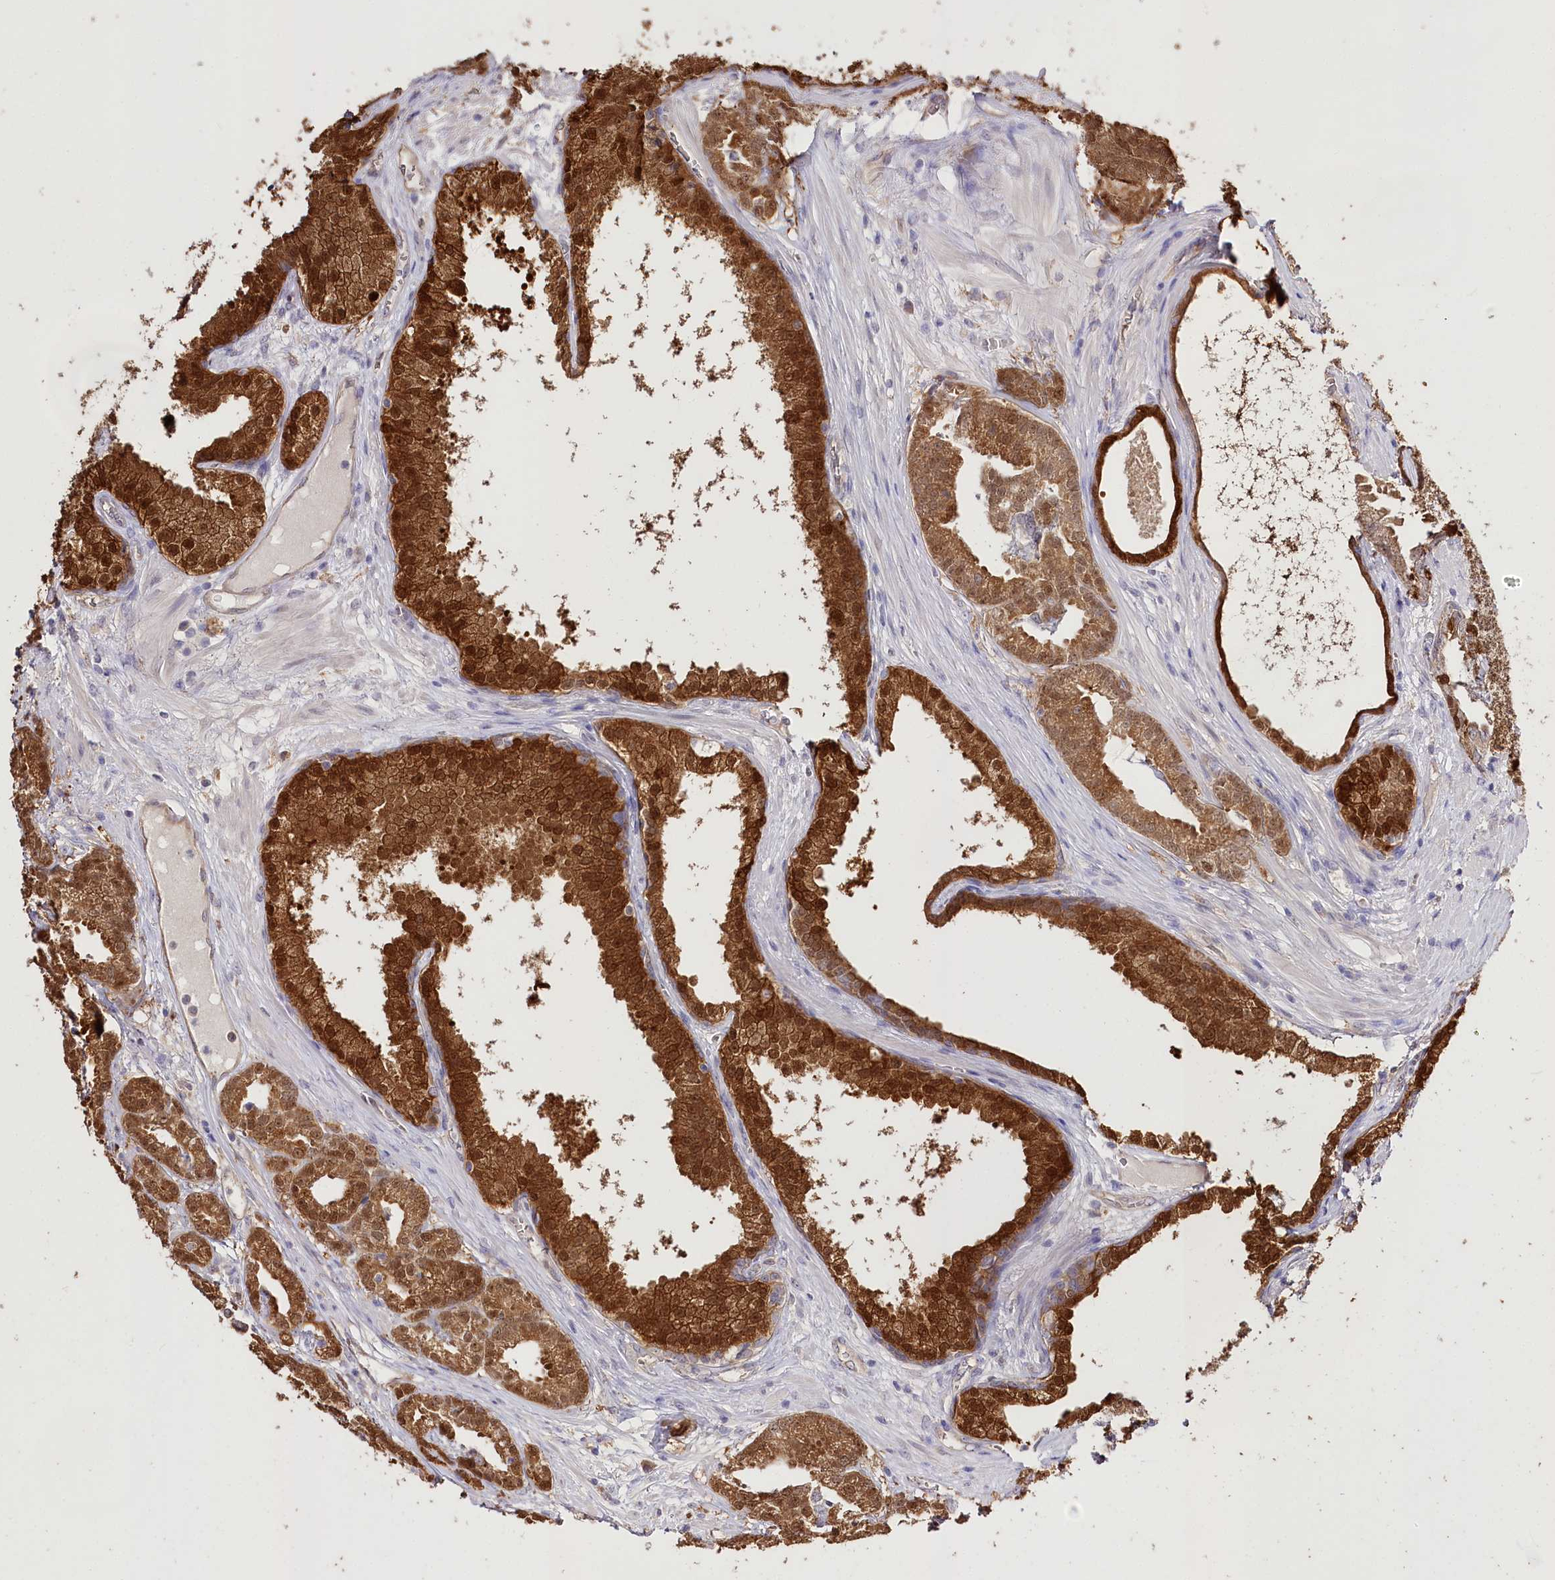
{"staining": {"intensity": "moderate", "quantity": ">75%", "location": "cytoplasmic/membranous,nuclear"}, "tissue": "prostate cancer", "cell_type": "Tumor cells", "image_type": "cancer", "snomed": [{"axis": "morphology", "description": "Adenocarcinoma, High grade"}, {"axis": "topography", "description": "Prostate"}], "caption": "IHC staining of prostate cancer (high-grade adenocarcinoma), which reveals medium levels of moderate cytoplasmic/membranous and nuclear staining in approximately >75% of tumor cells indicating moderate cytoplasmic/membranous and nuclear protein positivity. The staining was performed using DAB (brown) for protein detection and nuclei were counterstained in hematoxylin (blue).", "gene": "R3HDM2", "patient": {"sex": "male", "age": 69}}